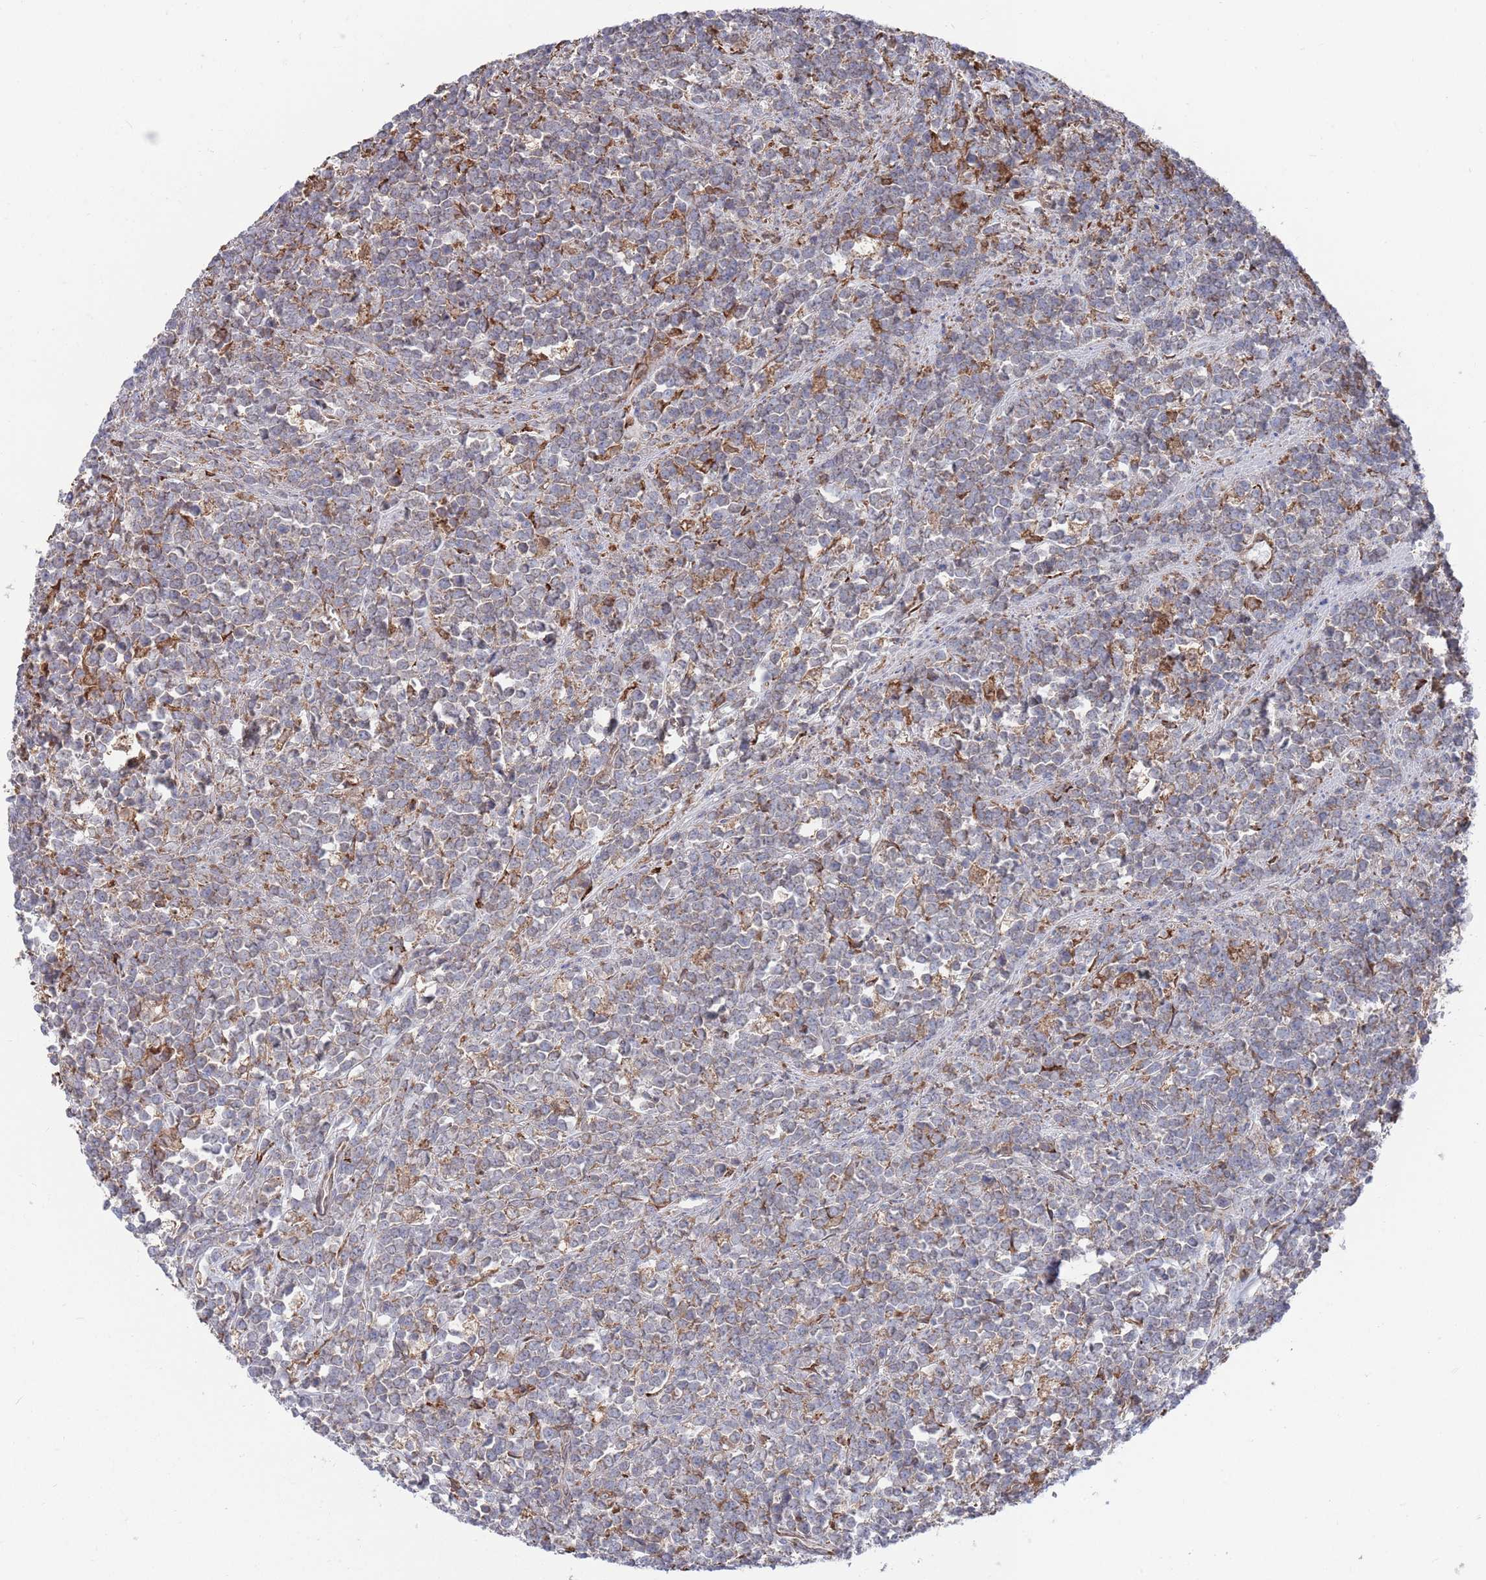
{"staining": {"intensity": "weak", "quantity": "25%-75%", "location": "cytoplasmic/membranous"}, "tissue": "lymphoma", "cell_type": "Tumor cells", "image_type": "cancer", "snomed": [{"axis": "morphology", "description": "Malignant lymphoma, non-Hodgkin's type, High grade"}, {"axis": "topography", "description": "Small intestine"}, {"axis": "topography", "description": "Colon"}], "caption": "The immunohistochemical stain labels weak cytoplasmic/membranous staining in tumor cells of malignant lymphoma, non-Hodgkin's type (high-grade) tissue. (Stains: DAB (3,3'-diaminobenzidine) in brown, nuclei in blue, Microscopy: brightfield microscopy at high magnification).", "gene": "GID8", "patient": {"sex": "male", "age": 8}}